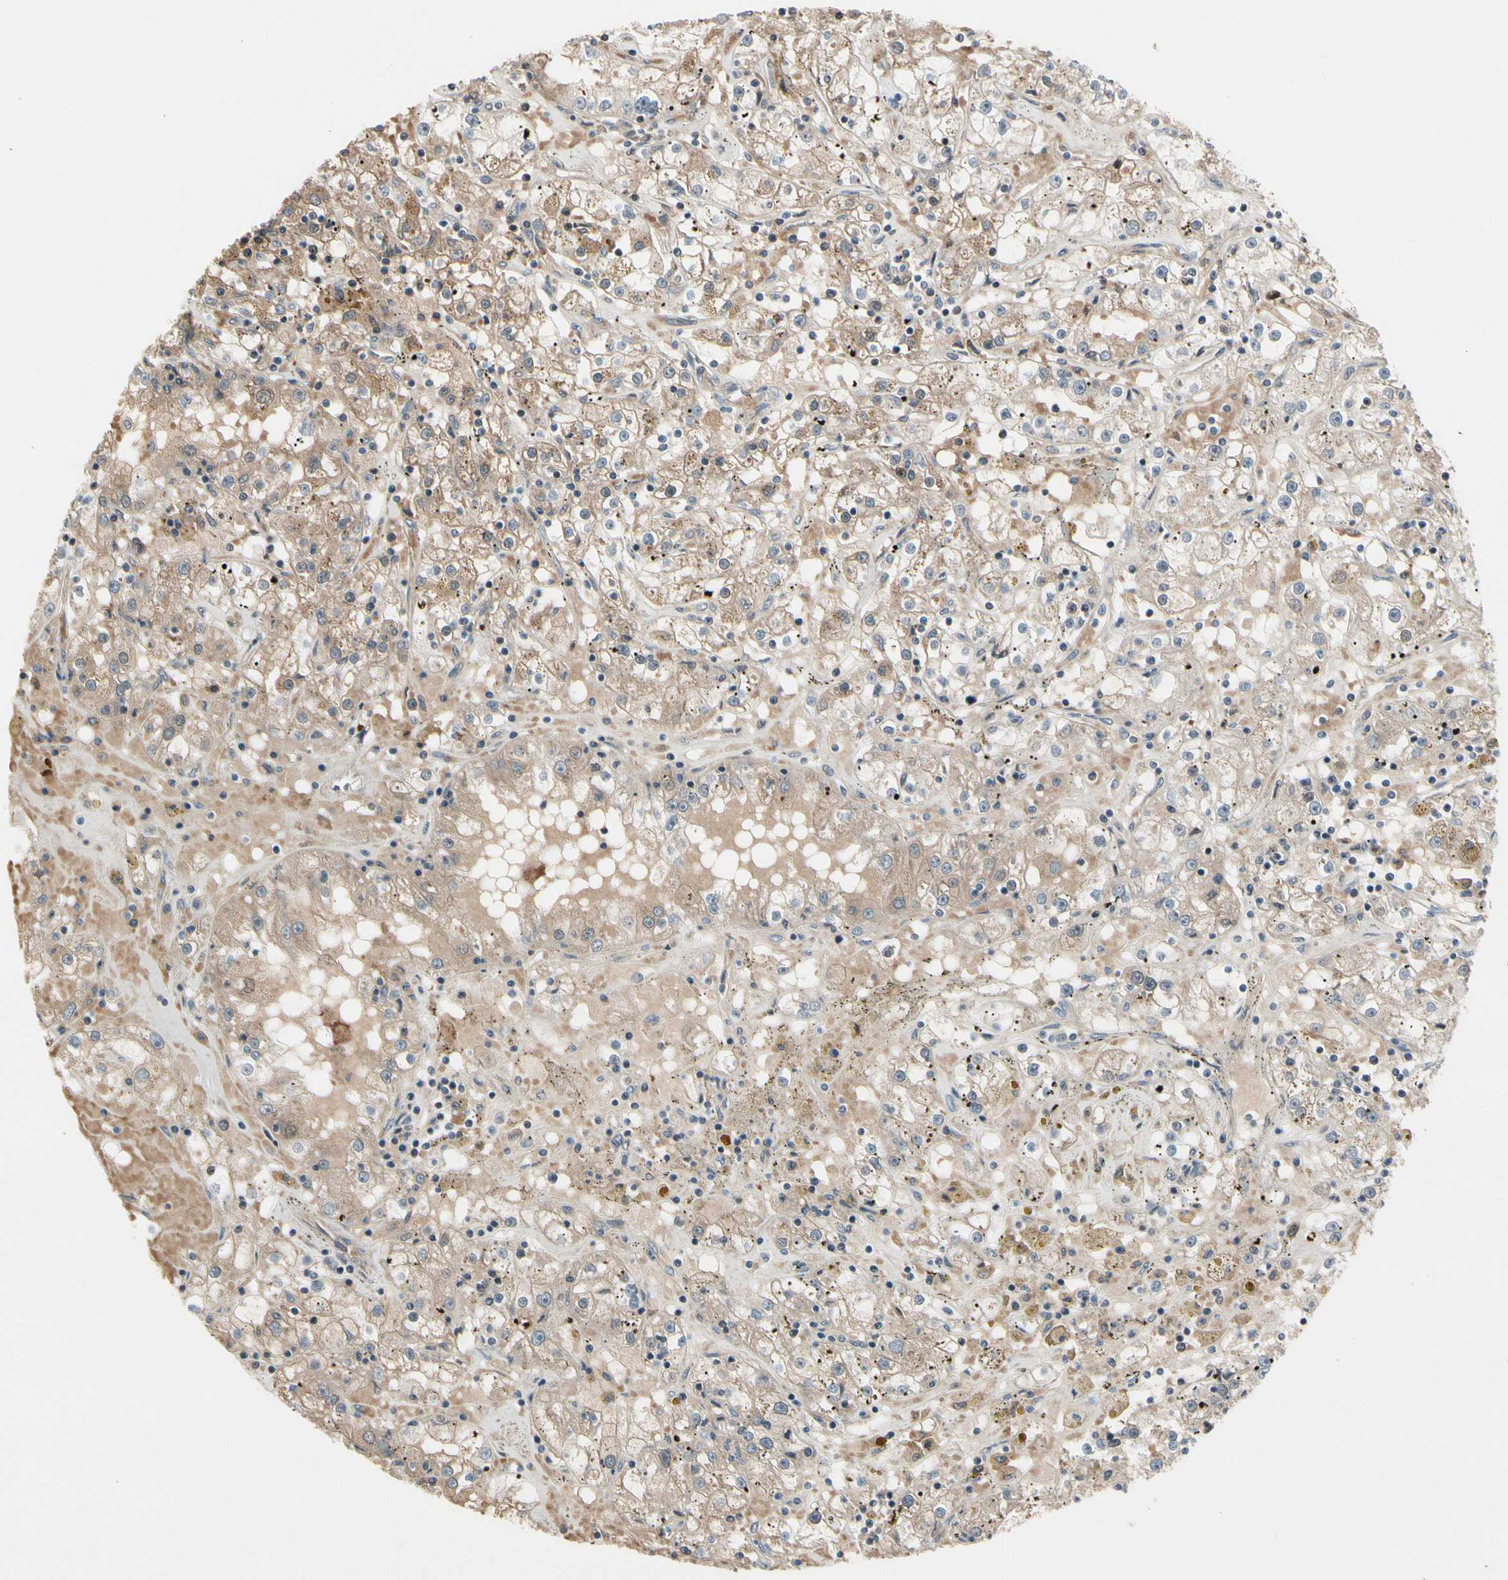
{"staining": {"intensity": "weak", "quantity": ">75%", "location": "cytoplasmic/membranous"}, "tissue": "renal cancer", "cell_type": "Tumor cells", "image_type": "cancer", "snomed": [{"axis": "morphology", "description": "Adenocarcinoma, NOS"}, {"axis": "topography", "description": "Kidney"}], "caption": "Weak cytoplasmic/membranous expression is seen in approximately >75% of tumor cells in renal adenocarcinoma.", "gene": "SNX29", "patient": {"sex": "male", "age": 56}}